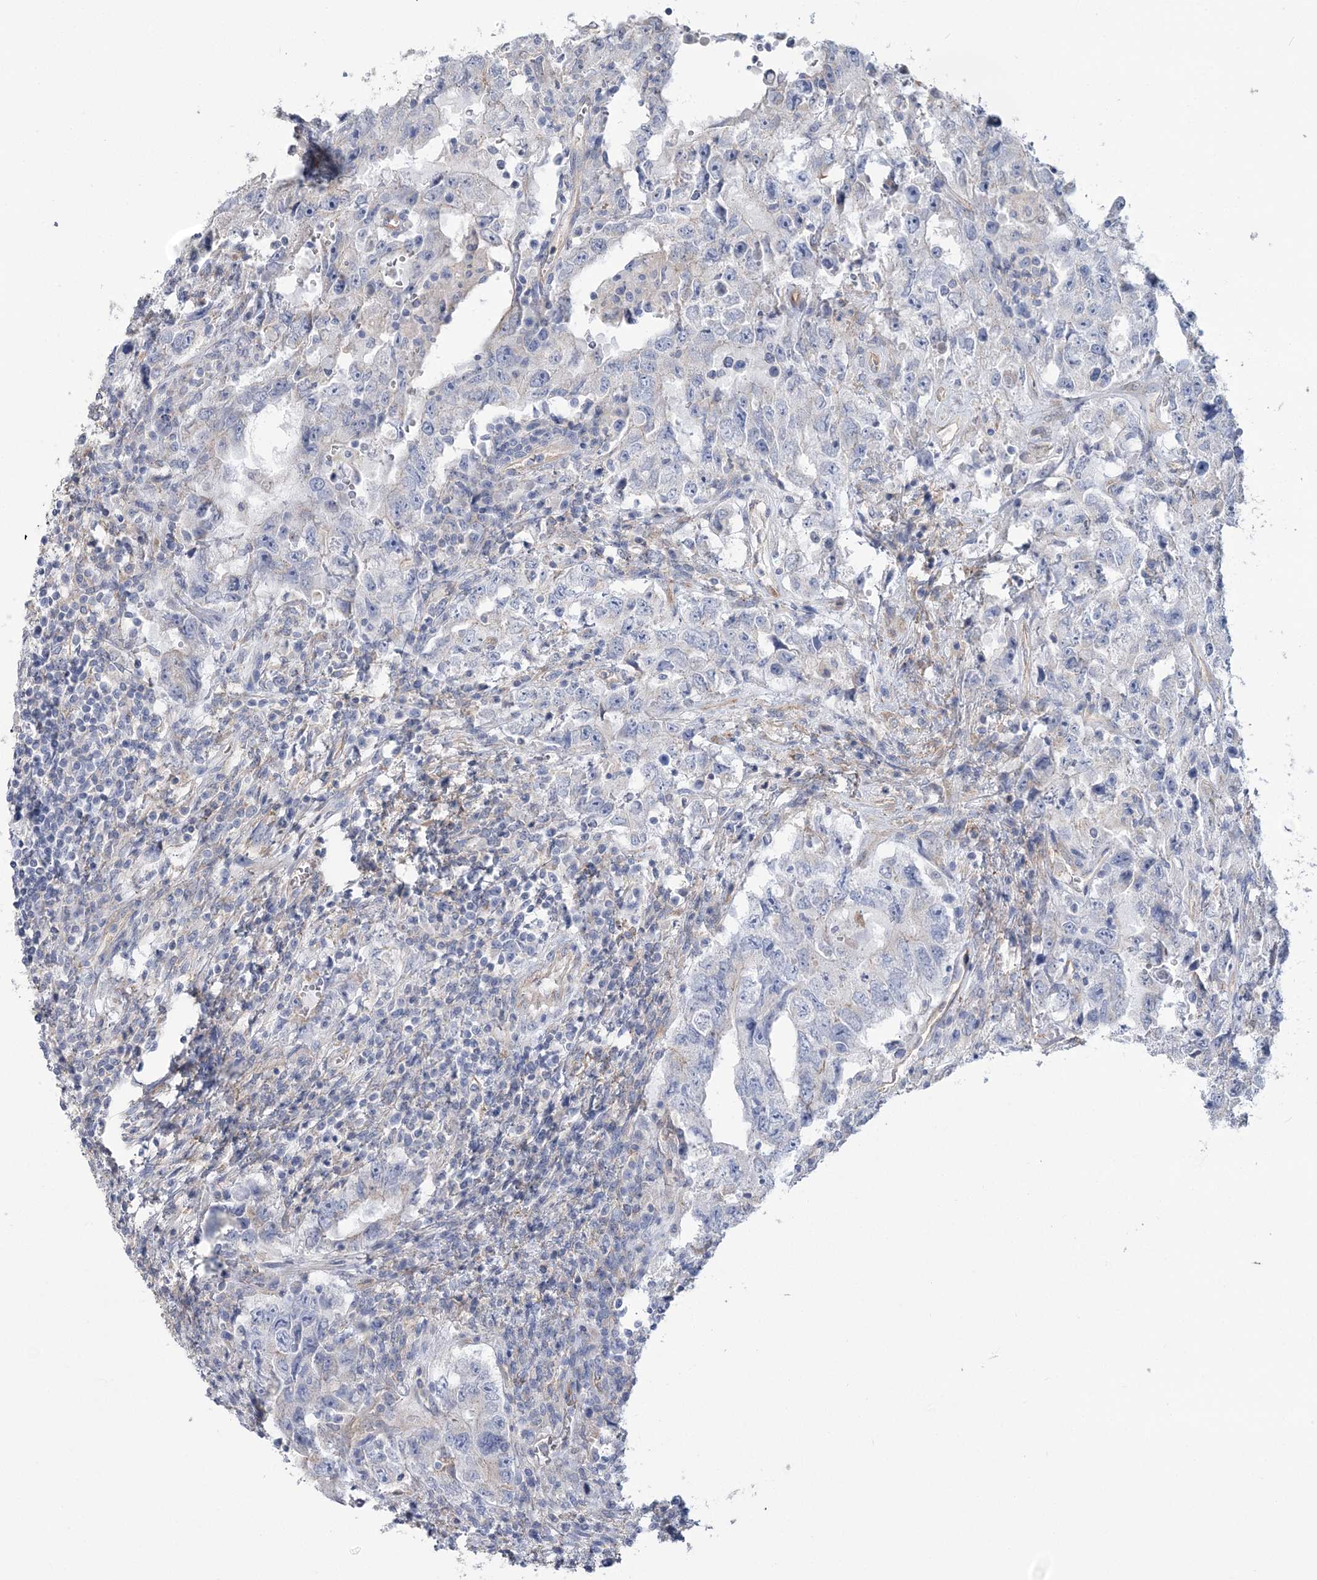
{"staining": {"intensity": "negative", "quantity": "none", "location": "none"}, "tissue": "testis cancer", "cell_type": "Tumor cells", "image_type": "cancer", "snomed": [{"axis": "morphology", "description": "Carcinoma, Embryonal, NOS"}, {"axis": "topography", "description": "Testis"}], "caption": "A high-resolution micrograph shows immunohistochemistry (IHC) staining of embryonal carcinoma (testis), which reveals no significant positivity in tumor cells.", "gene": "RAB11FIP5", "patient": {"sex": "male", "age": 26}}